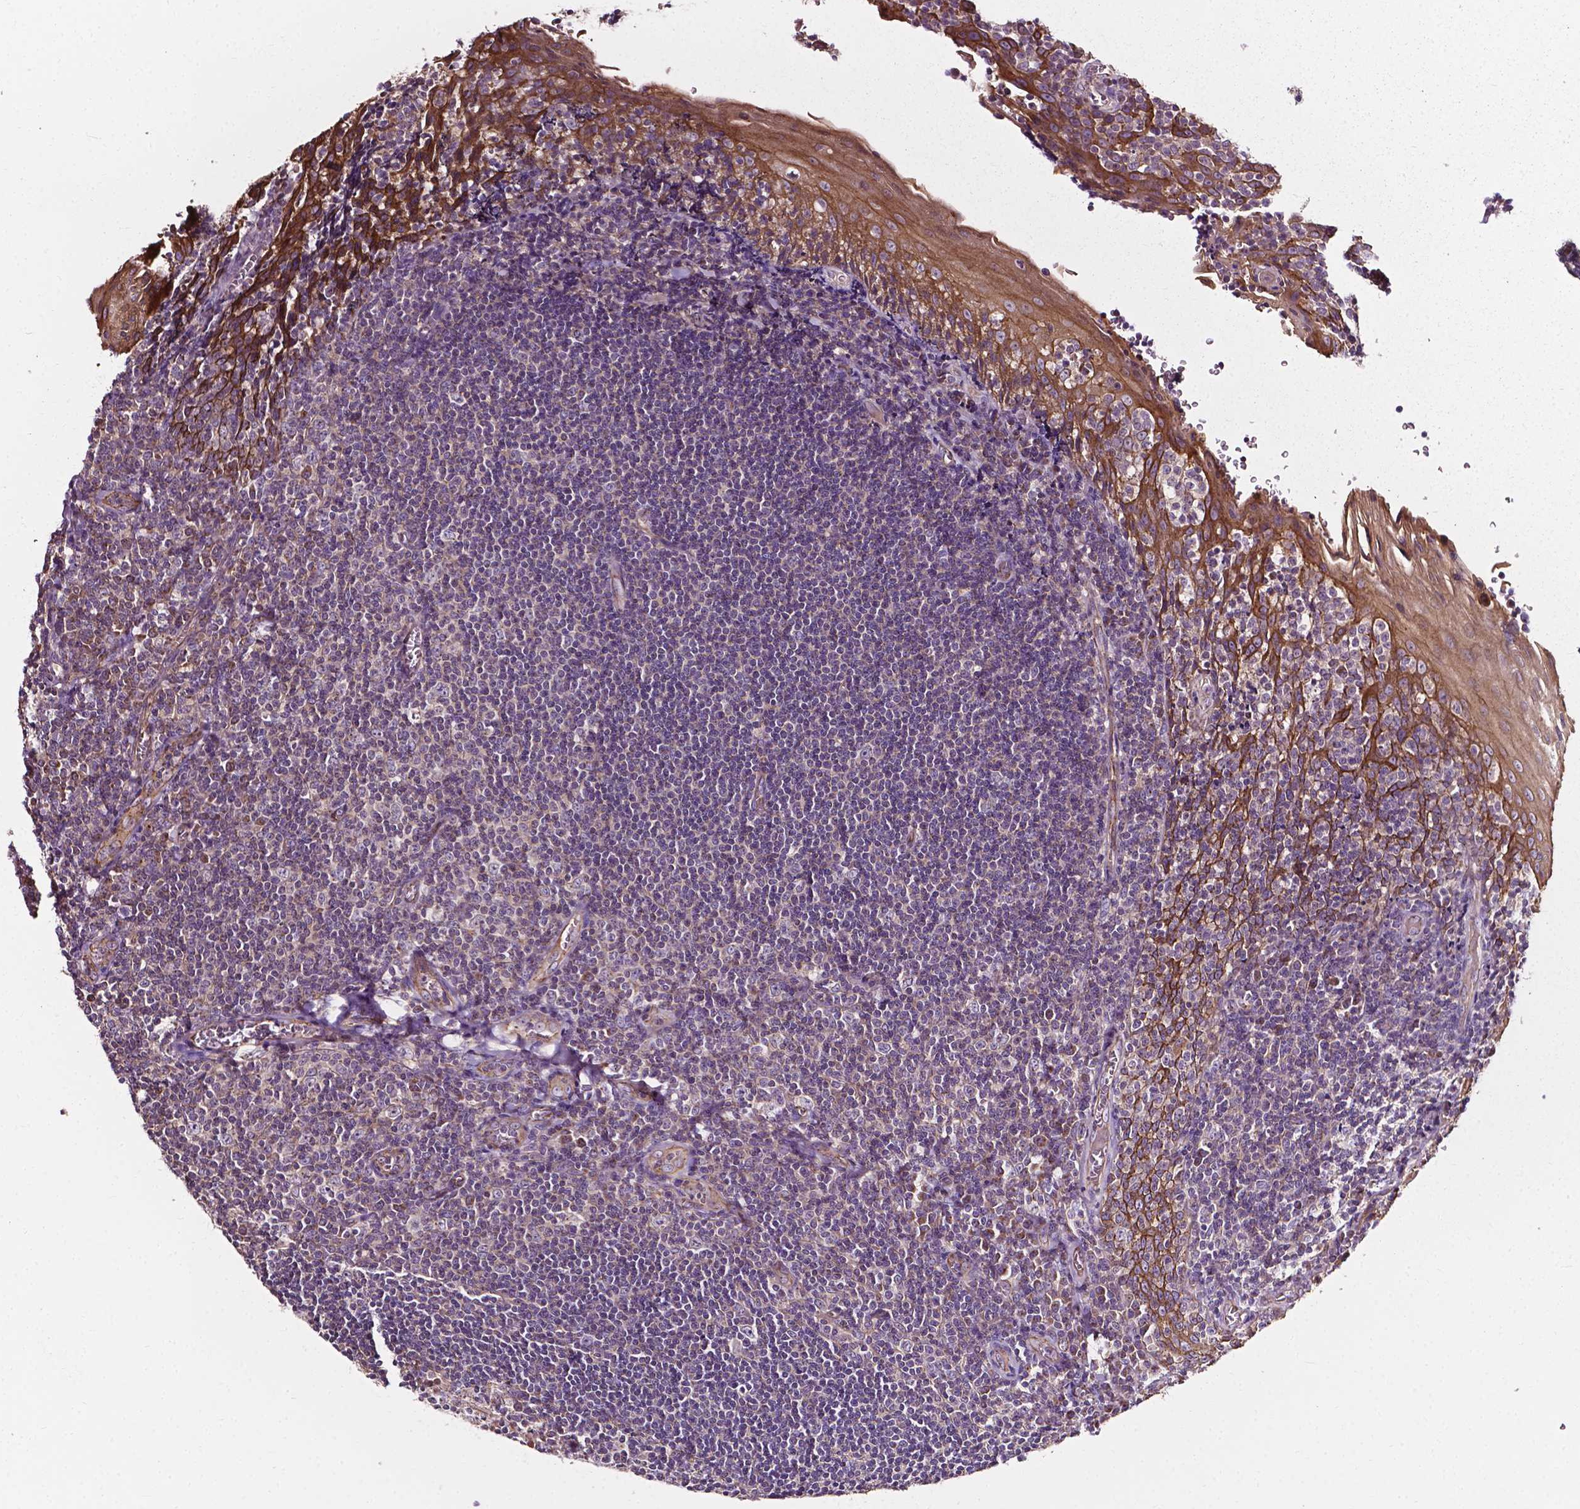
{"staining": {"intensity": "negative", "quantity": "none", "location": "none"}, "tissue": "tonsil", "cell_type": "Germinal center cells", "image_type": "normal", "snomed": [{"axis": "morphology", "description": "Normal tissue, NOS"}, {"axis": "morphology", "description": "Inflammation, NOS"}, {"axis": "topography", "description": "Tonsil"}], "caption": "DAB immunohistochemical staining of normal tonsil shows no significant positivity in germinal center cells.", "gene": "ATG16L1", "patient": {"sex": "female", "age": 31}}